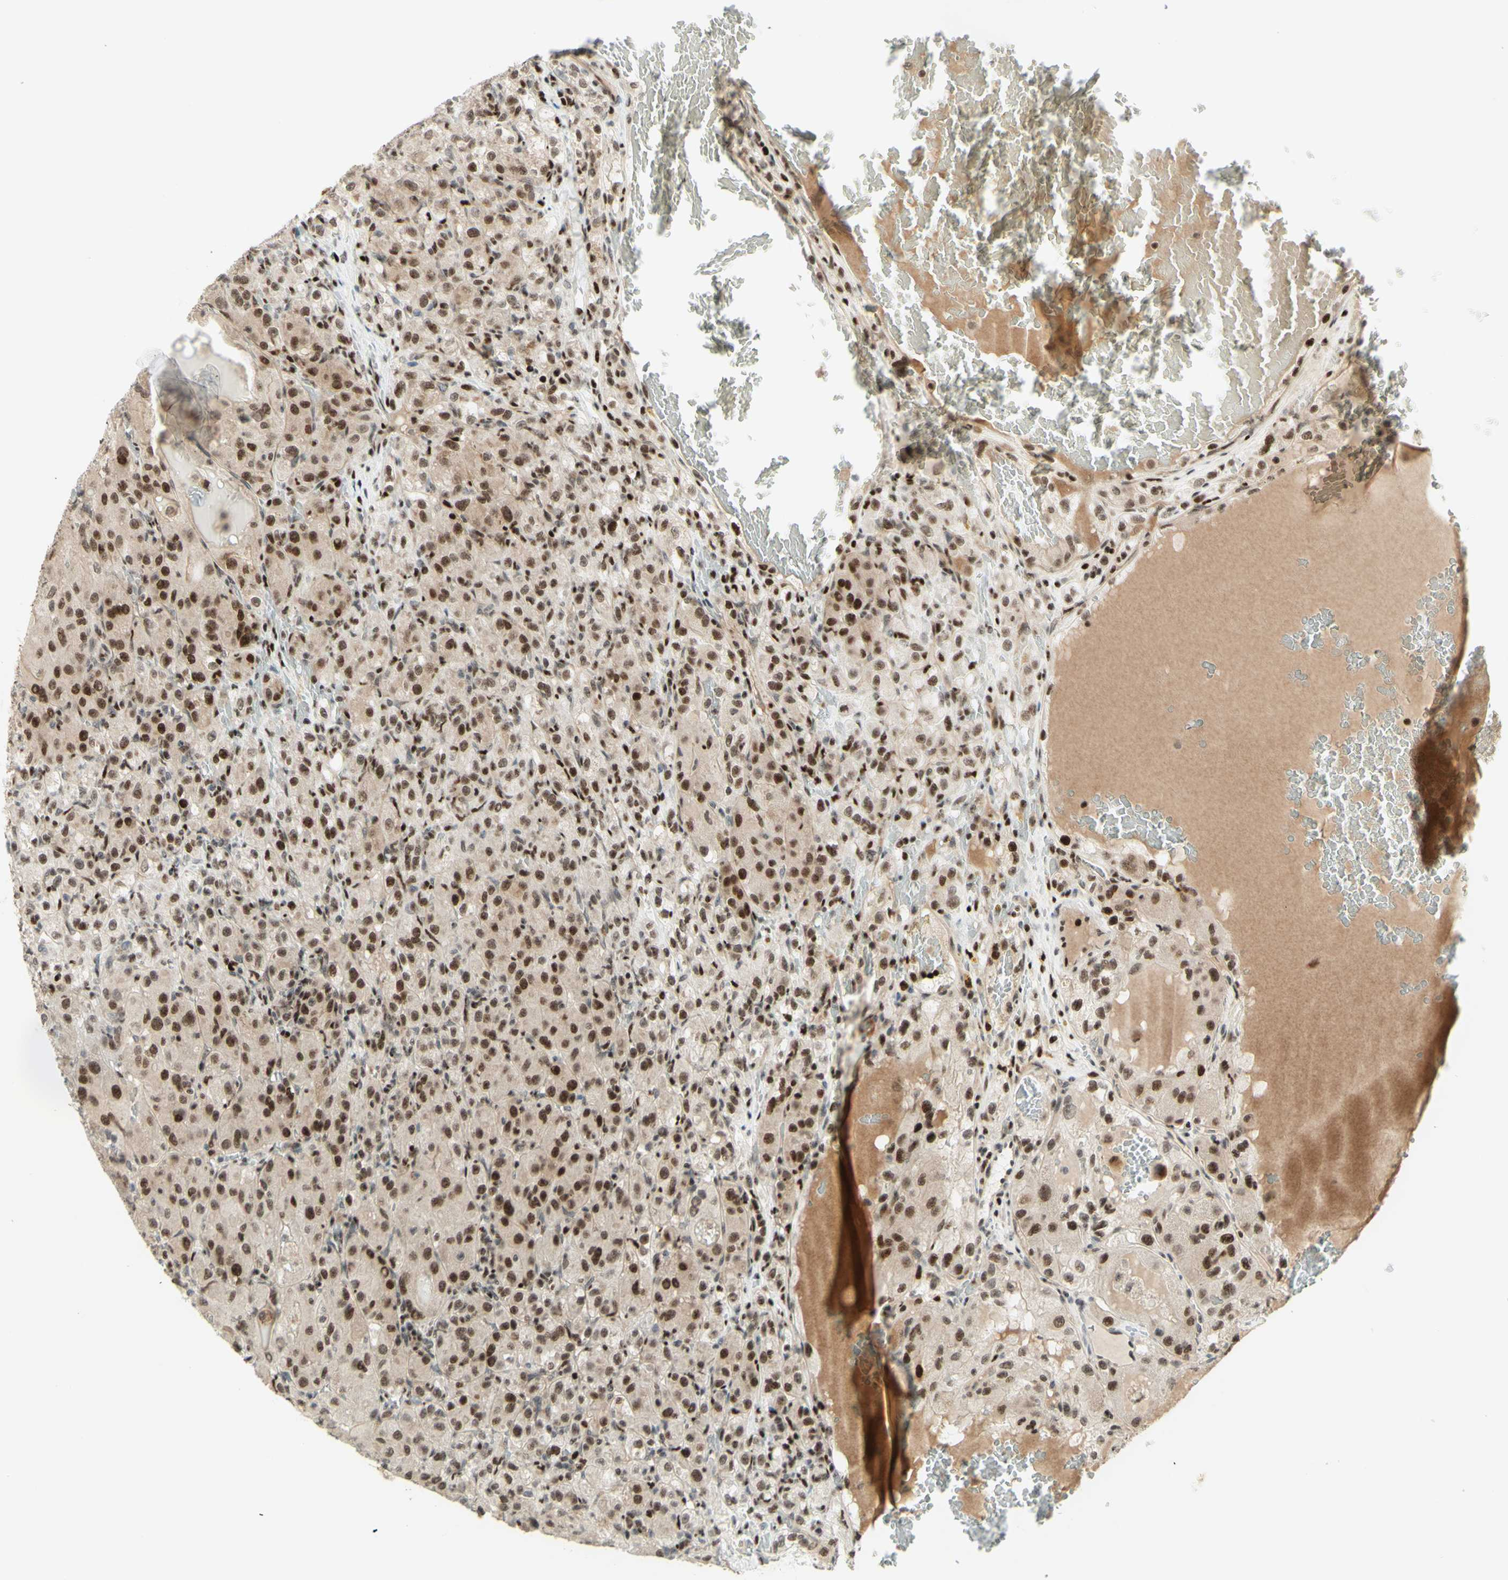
{"staining": {"intensity": "strong", "quantity": "25%-75%", "location": "cytoplasmic/membranous,nuclear"}, "tissue": "renal cancer", "cell_type": "Tumor cells", "image_type": "cancer", "snomed": [{"axis": "morphology", "description": "Adenocarcinoma, NOS"}, {"axis": "topography", "description": "Kidney"}], "caption": "The micrograph displays staining of renal adenocarcinoma, revealing strong cytoplasmic/membranous and nuclear protein expression (brown color) within tumor cells. (DAB IHC, brown staining for protein, blue staining for nuclei).", "gene": "CDKL5", "patient": {"sex": "male", "age": 61}}